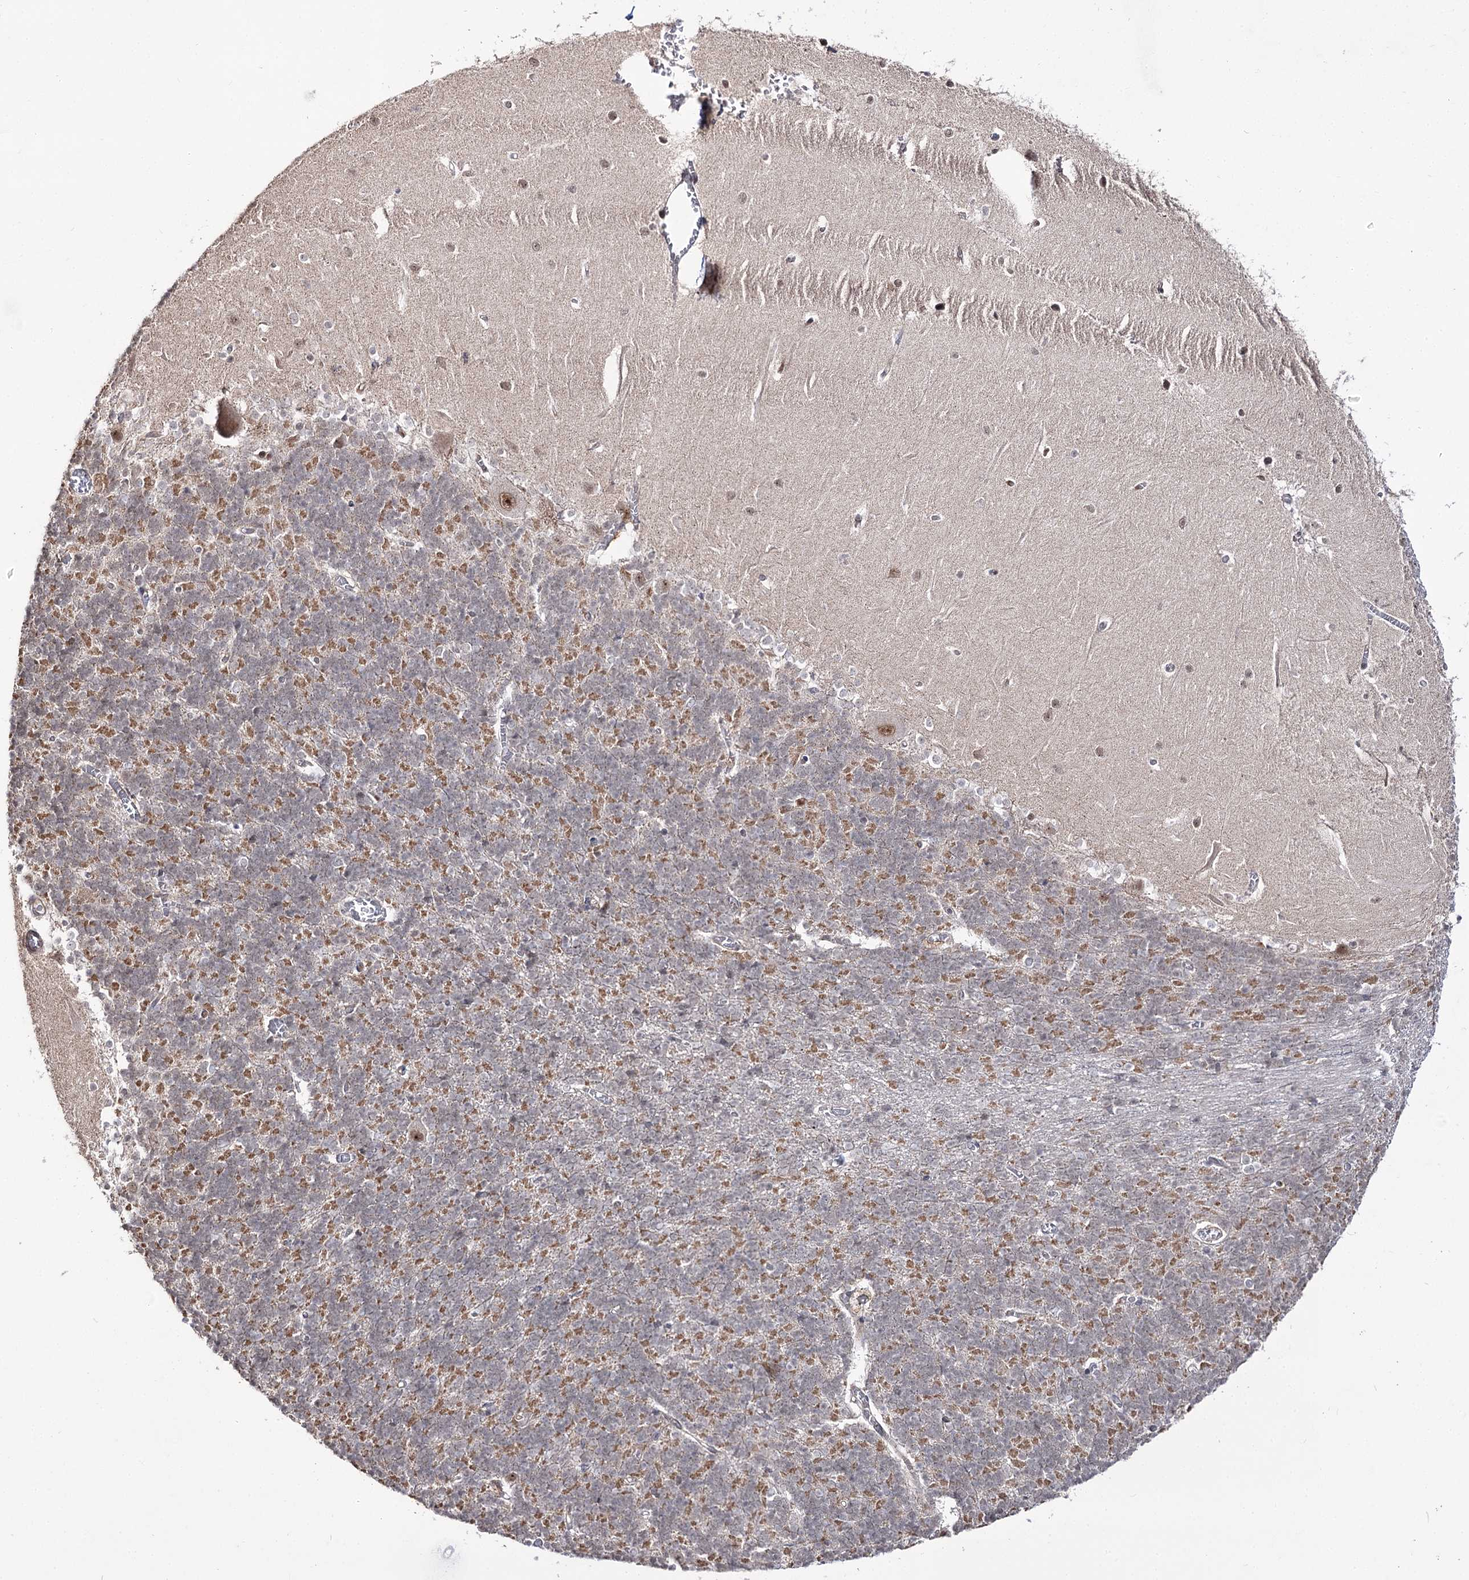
{"staining": {"intensity": "moderate", "quantity": ">75%", "location": "cytoplasmic/membranous"}, "tissue": "cerebellum", "cell_type": "Cells in granular layer", "image_type": "normal", "snomed": [{"axis": "morphology", "description": "Normal tissue, NOS"}, {"axis": "topography", "description": "Cerebellum"}], "caption": "Cerebellum stained with a brown dye exhibits moderate cytoplasmic/membranous positive positivity in approximately >75% of cells in granular layer.", "gene": "RRP9", "patient": {"sex": "male", "age": 37}}